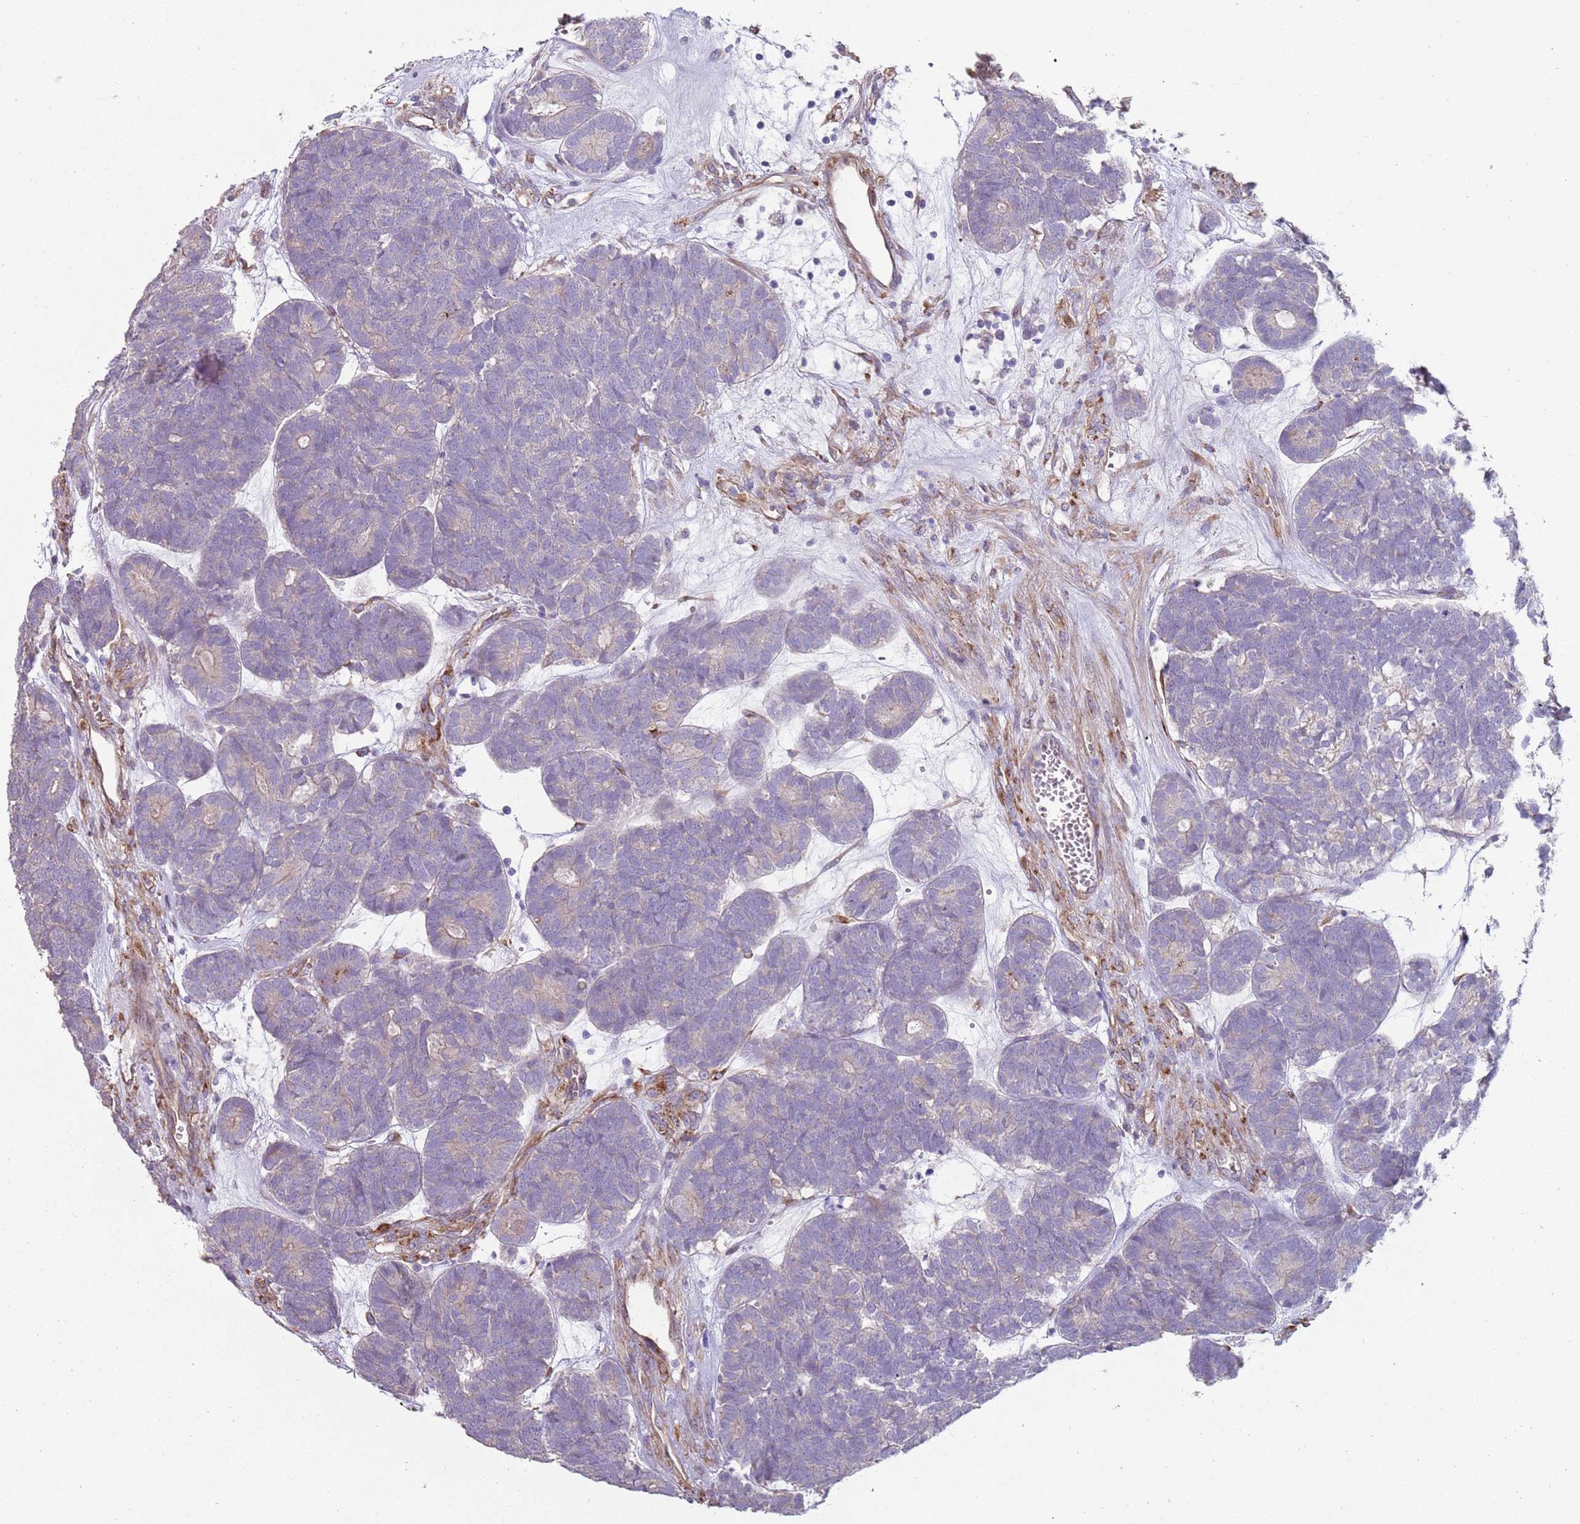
{"staining": {"intensity": "negative", "quantity": "none", "location": "none"}, "tissue": "head and neck cancer", "cell_type": "Tumor cells", "image_type": "cancer", "snomed": [{"axis": "morphology", "description": "Adenocarcinoma, NOS"}, {"axis": "topography", "description": "Head-Neck"}], "caption": "Protein analysis of head and neck cancer (adenocarcinoma) shows no significant positivity in tumor cells.", "gene": "PHLPP2", "patient": {"sex": "female", "age": 81}}